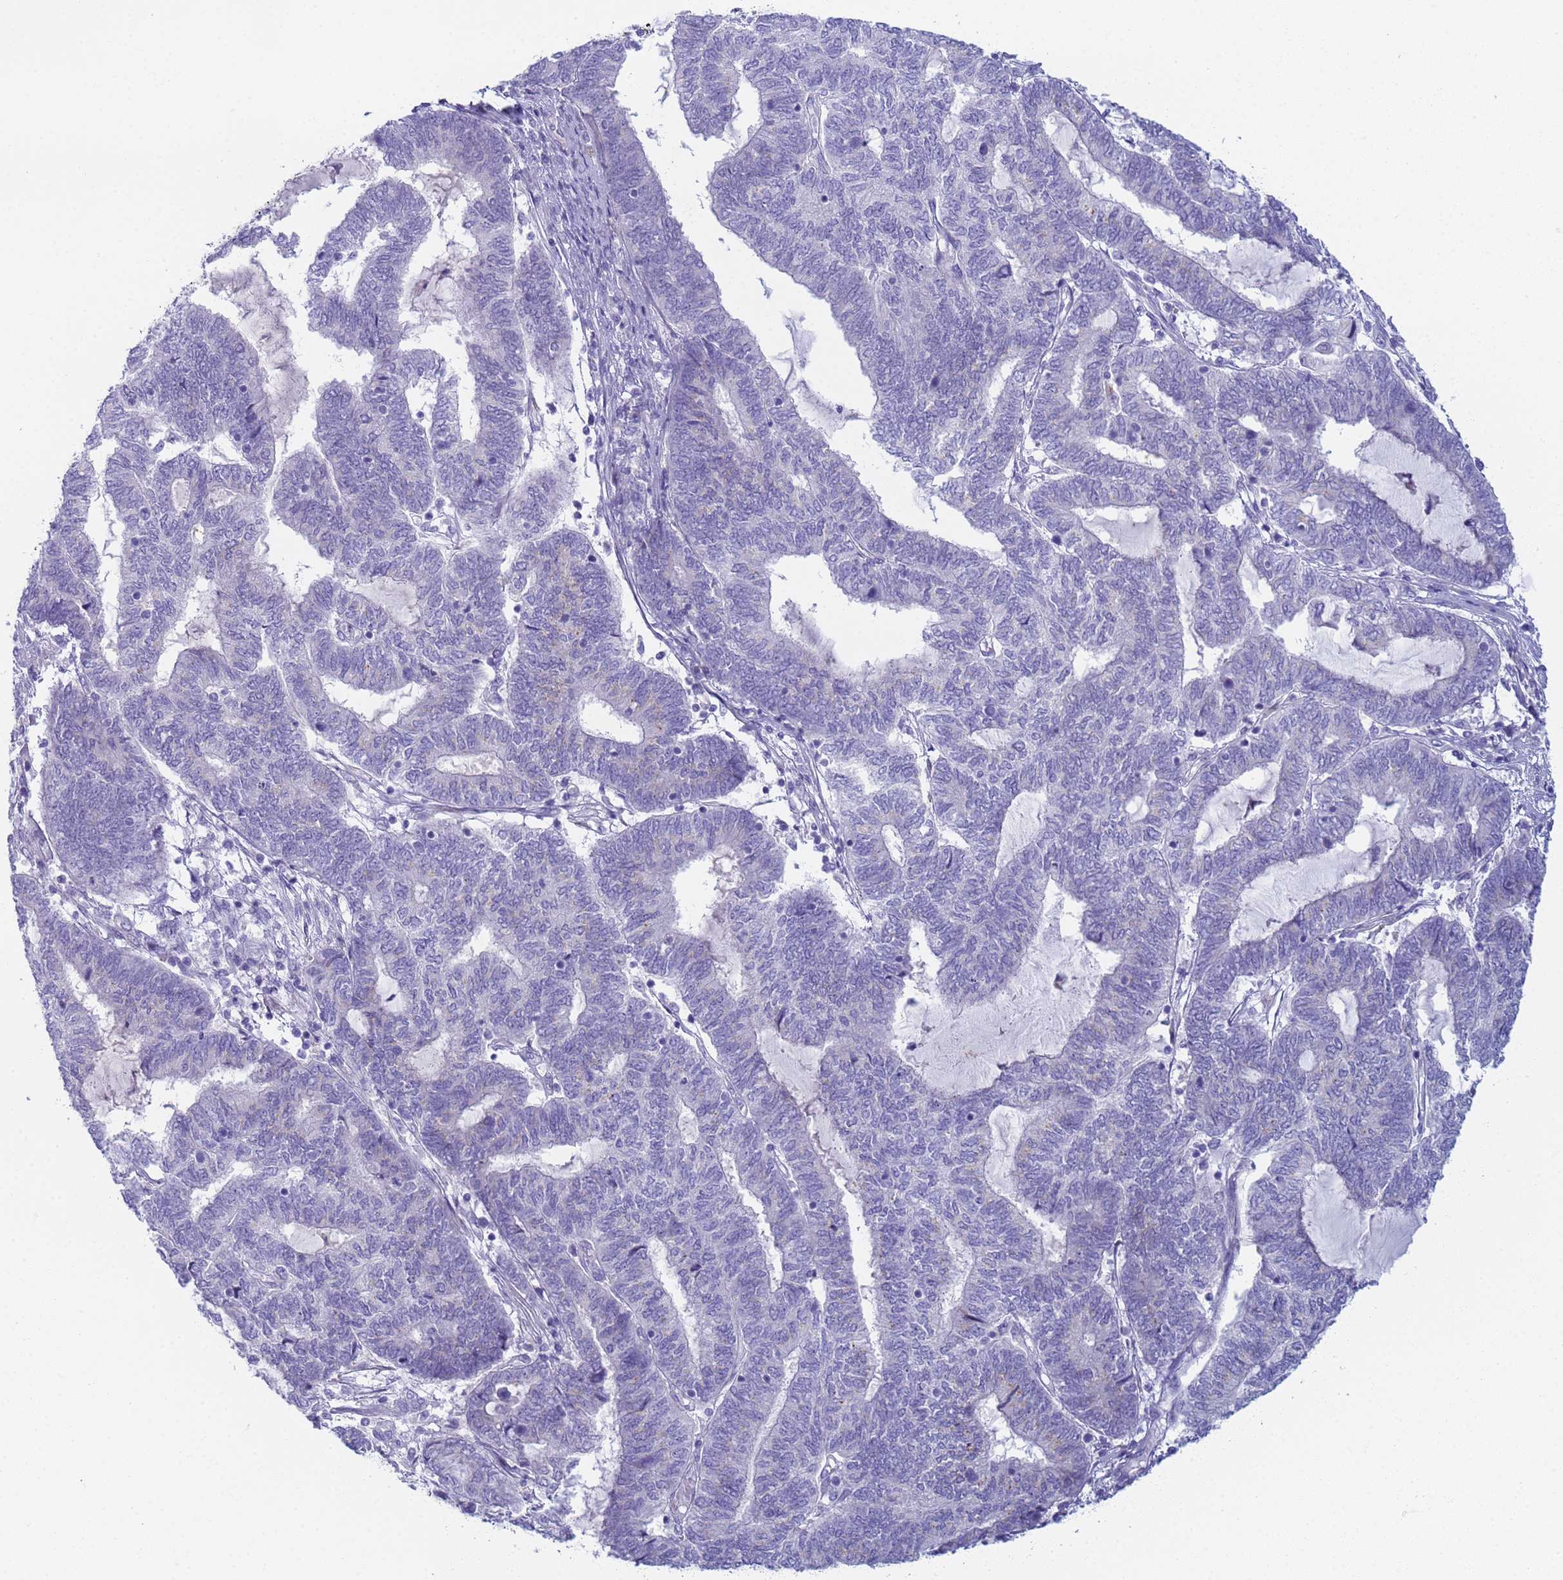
{"staining": {"intensity": "negative", "quantity": "none", "location": "none"}, "tissue": "endometrial cancer", "cell_type": "Tumor cells", "image_type": "cancer", "snomed": [{"axis": "morphology", "description": "Adenocarcinoma, NOS"}, {"axis": "topography", "description": "Uterus"}, {"axis": "topography", "description": "Endometrium"}], "caption": "A micrograph of human endometrial adenocarcinoma is negative for staining in tumor cells.", "gene": "CR1", "patient": {"sex": "female", "age": 70}}